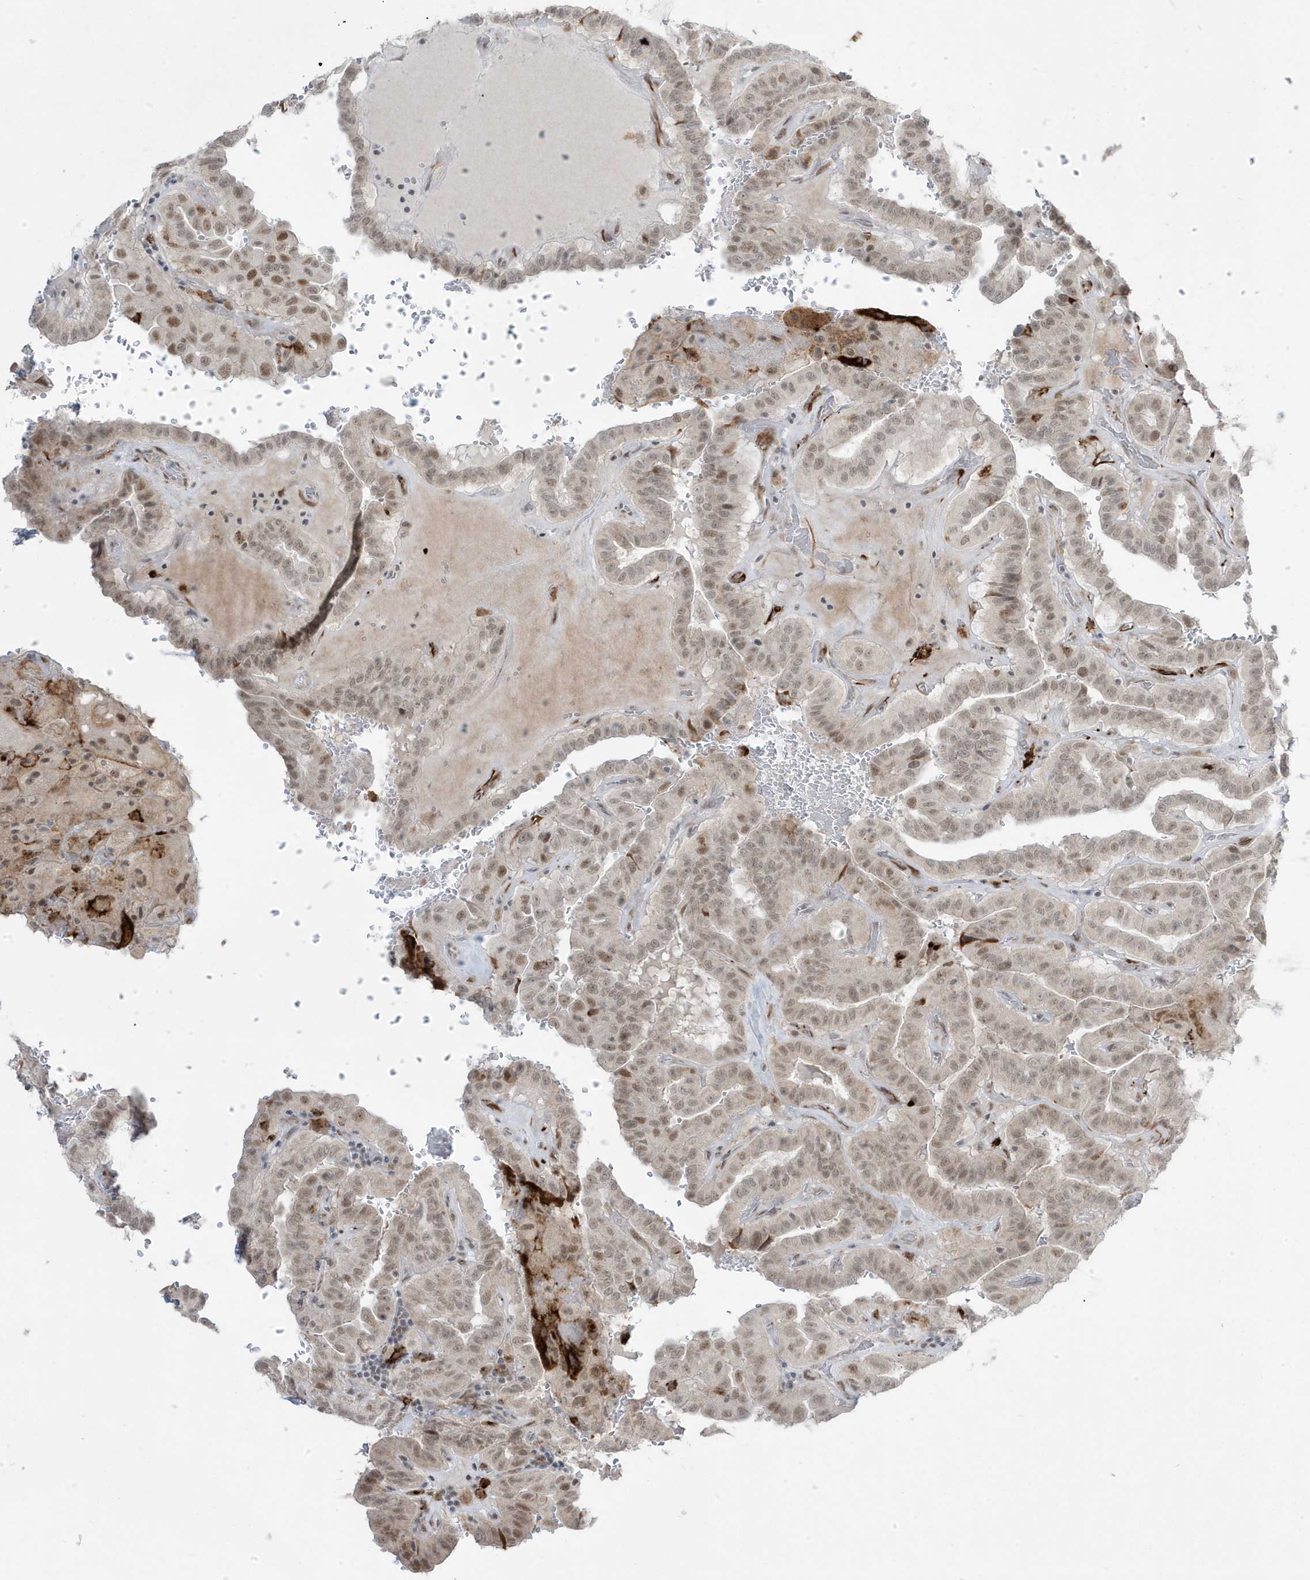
{"staining": {"intensity": "moderate", "quantity": ">75%", "location": "nuclear"}, "tissue": "thyroid cancer", "cell_type": "Tumor cells", "image_type": "cancer", "snomed": [{"axis": "morphology", "description": "Papillary adenocarcinoma, NOS"}, {"axis": "topography", "description": "Thyroid gland"}], "caption": "An IHC histopathology image of neoplastic tissue is shown. Protein staining in brown shows moderate nuclear positivity in thyroid cancer (papillary adenocarcinoma) within tumor cells. (IHC, brightfield microscopy, high magnification).", "gene": "ADAMTSL3", "patient": {"sex": "male", "age": 77}}